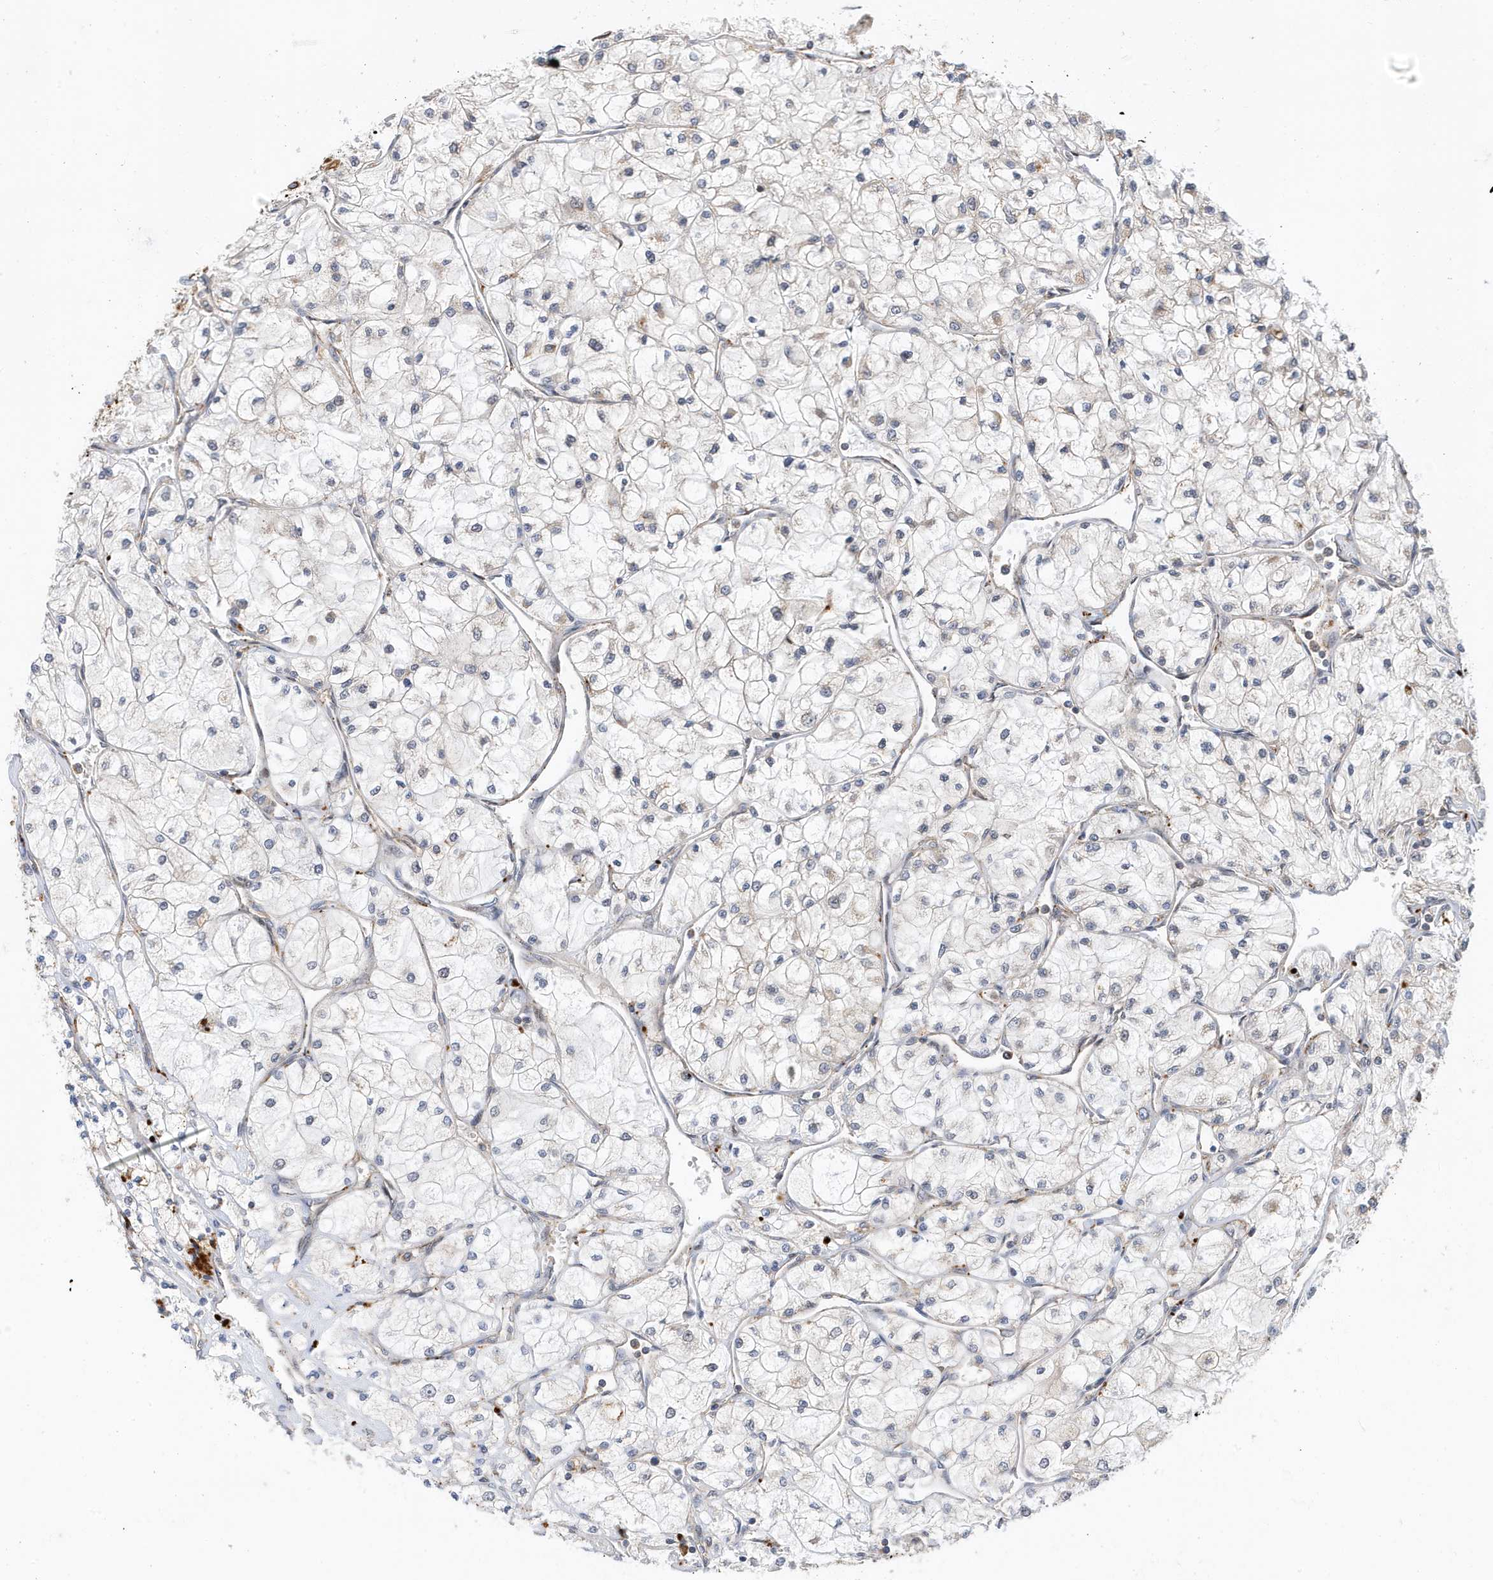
{"staining": {"intensity": "negative", "quantity": "none", "location": "none"}, "tissue": "renal cancer", "cell_type": "Tumor cells", "image_type": "cancer", "snomed": [{"axis": "morphology", "description": "Adenocarcinoma, NOS"}, {"axis": "topography", "description": "Kidney"}], "caption": "IHC micrograph of human renal cancer (adenocarcinoma) stained for a protein (brown), which displays no positivity in tumor cells. (DAB immunohistochemistry (IHC) visualized using brightfield microscopy, high magnification).", "gene": "ZNF507", "patient": {"sex": "male", "age": 80}}